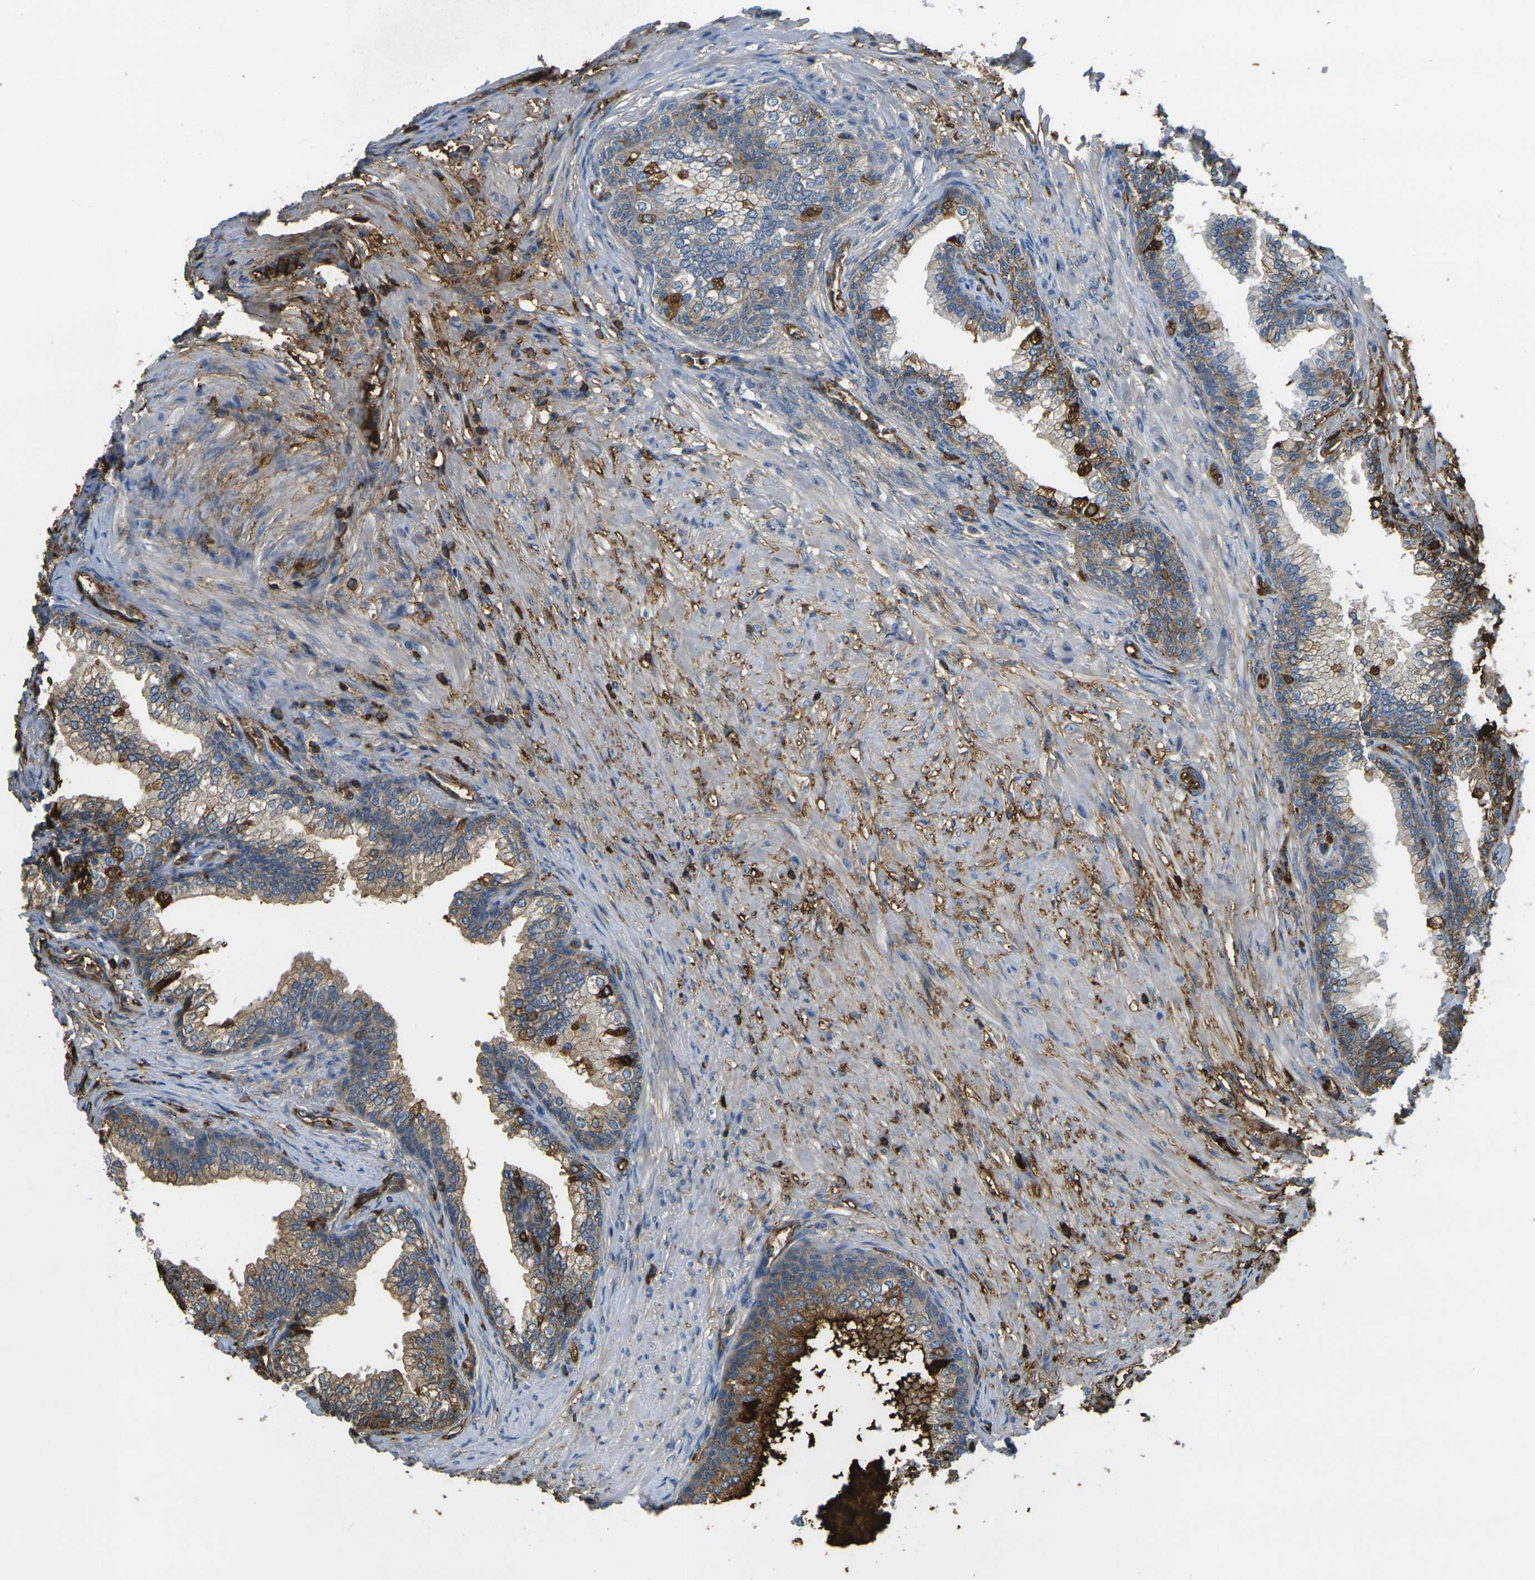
{"staining": {"intensity": "strong", "quantity": ">75%", "location": "cytoplasmic/membranous"}, "tissue": "prostate", "cell_type": "Glandular cells", "image_type": "normal", "snomed": [{"axis": "morphology", "description": "Normal tissue, NOS"}, {"axis": "morphology", "description": "Urothelial carcinoma, Low grade"}, {"axis": "topography", "description": "Urinary bladder"}, {"axis": "topography", "description": "Prostate"}], "caption": "Immunohistochemical staining of normal human prostate shows strong cytoplasmic/membranous protein positivity in about >75% of glandular cells. (Stains: DAB in brown, nuclei in blue, Microscopy: brightfield microscopy at high magnification).", "gene": "PLCD1", "patient": {"sex": "male", "age": 60}}